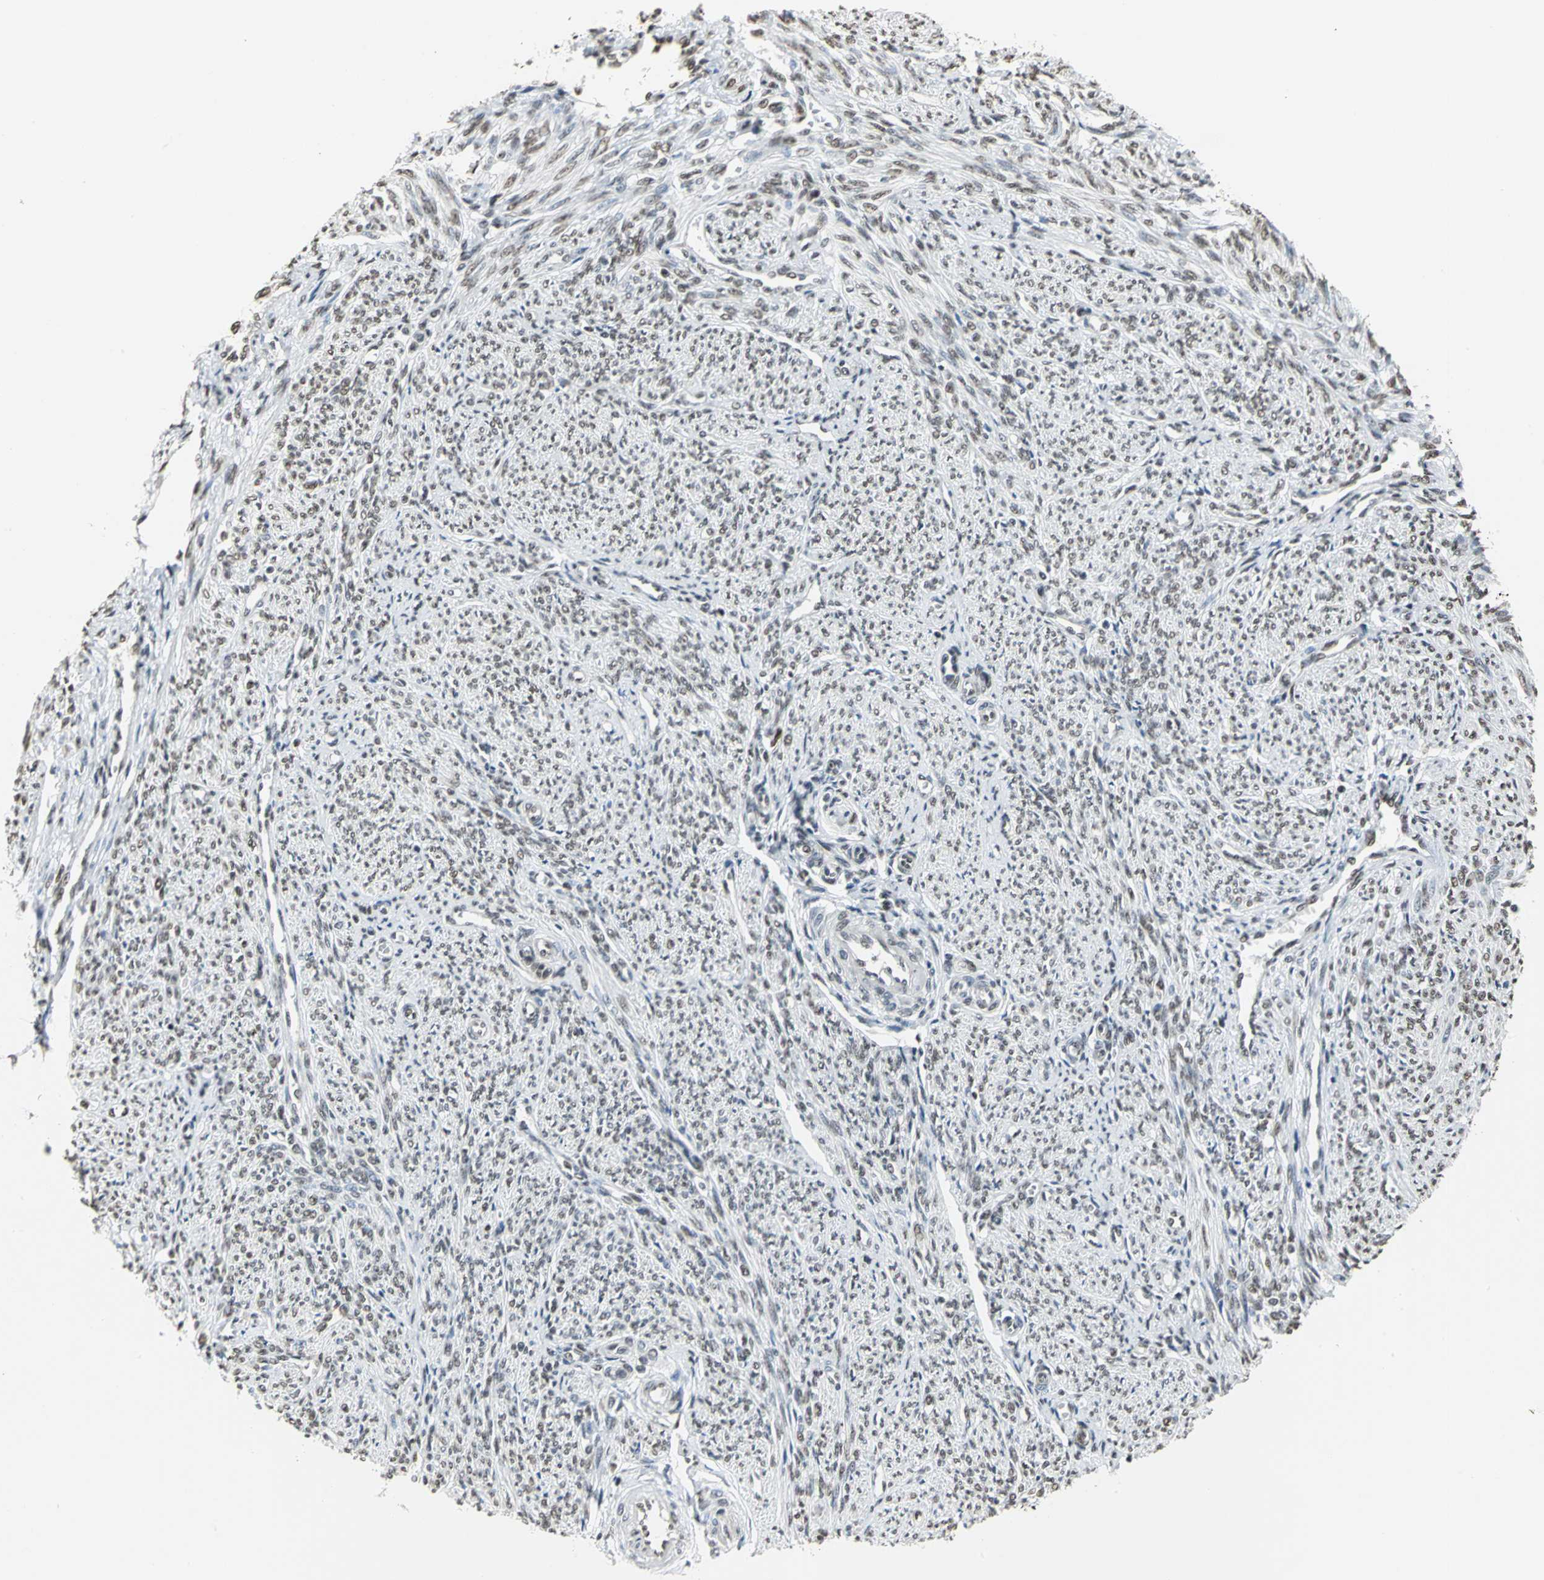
{"staining": {"intensity": "weak", "quantity": ">75%", "location": "nuclear"}, "tissue": "smooth muscle", "cell_type": "Smooth muscle cells", "image_type": "normal", "snomed": [{"axis": "morphology", "description": "Normal tissue, NOS"}, {"axis": "topography", "description": "Smooth muscle"}], "caption": "Protein staining shows weak nuclear expression in about >75% of smooth muscle cells in unremarkable smooth muscle. (Brightfield microscopy of DAB IHC at high magnification).", "gene": "CCDC88C", "patient": {"sex": "female", "age": 65}}